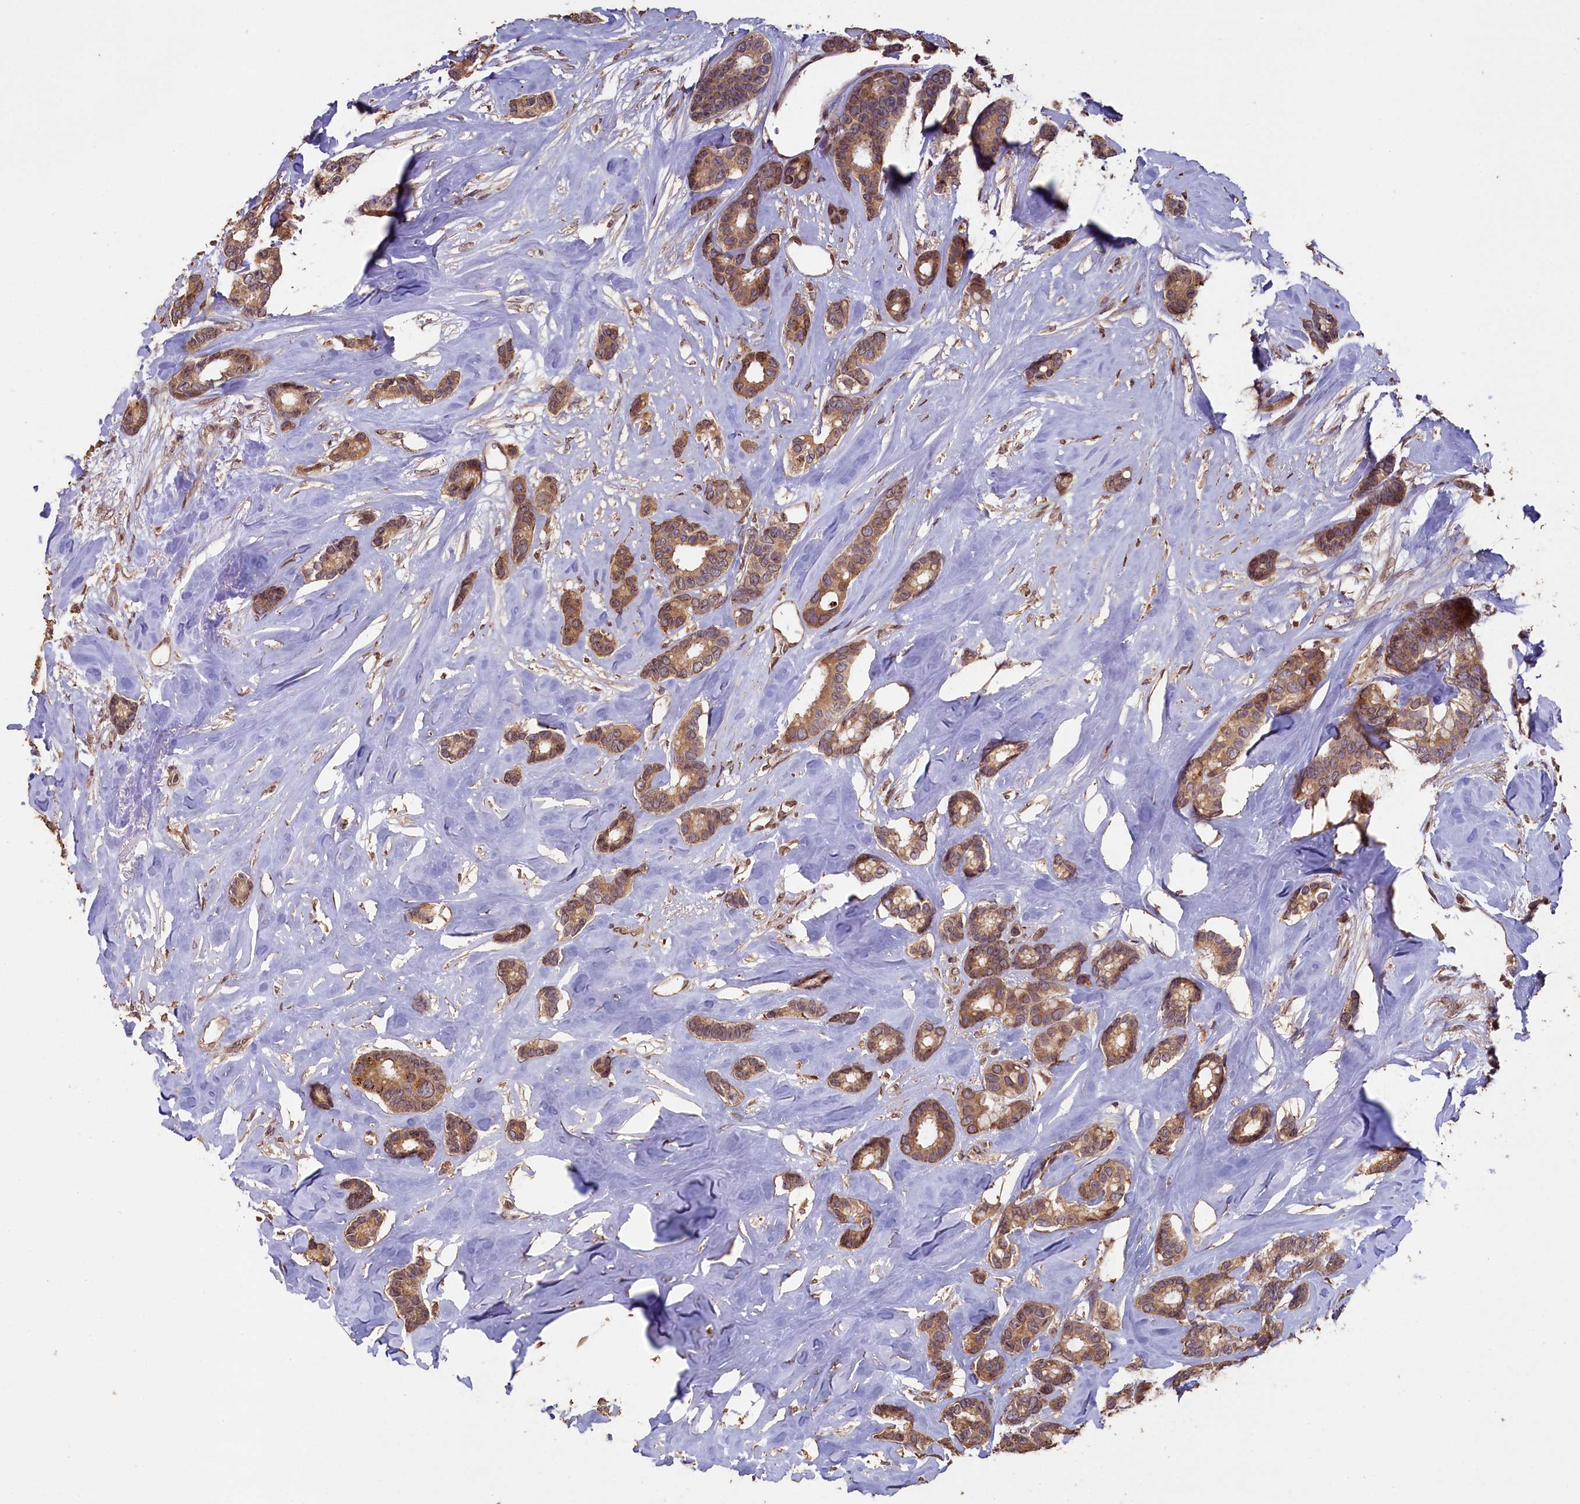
{"staining": {"intensity": "moderate", "quantity": ">75%", "location": "cytoplasmic/membranous"}, "tissue": "breast cancer", "cell_type": "Tumor cells", "image_type": "cancer", "snomed": [{"axis": "morphology", "description": "Duct carcinoma"}, {"axis": "topography", "description": "Breast"}], "caption": "A brown stain shows moderate cytoplasmic/membranous staining of a protein in breast cancer tumor cells. (DAB (3,3'-diaminobenzidine) IHC with brightfield microscopy, high magnification).", "gene": "SLC38A7", "patient": {"sex": "female", "age": 87}}